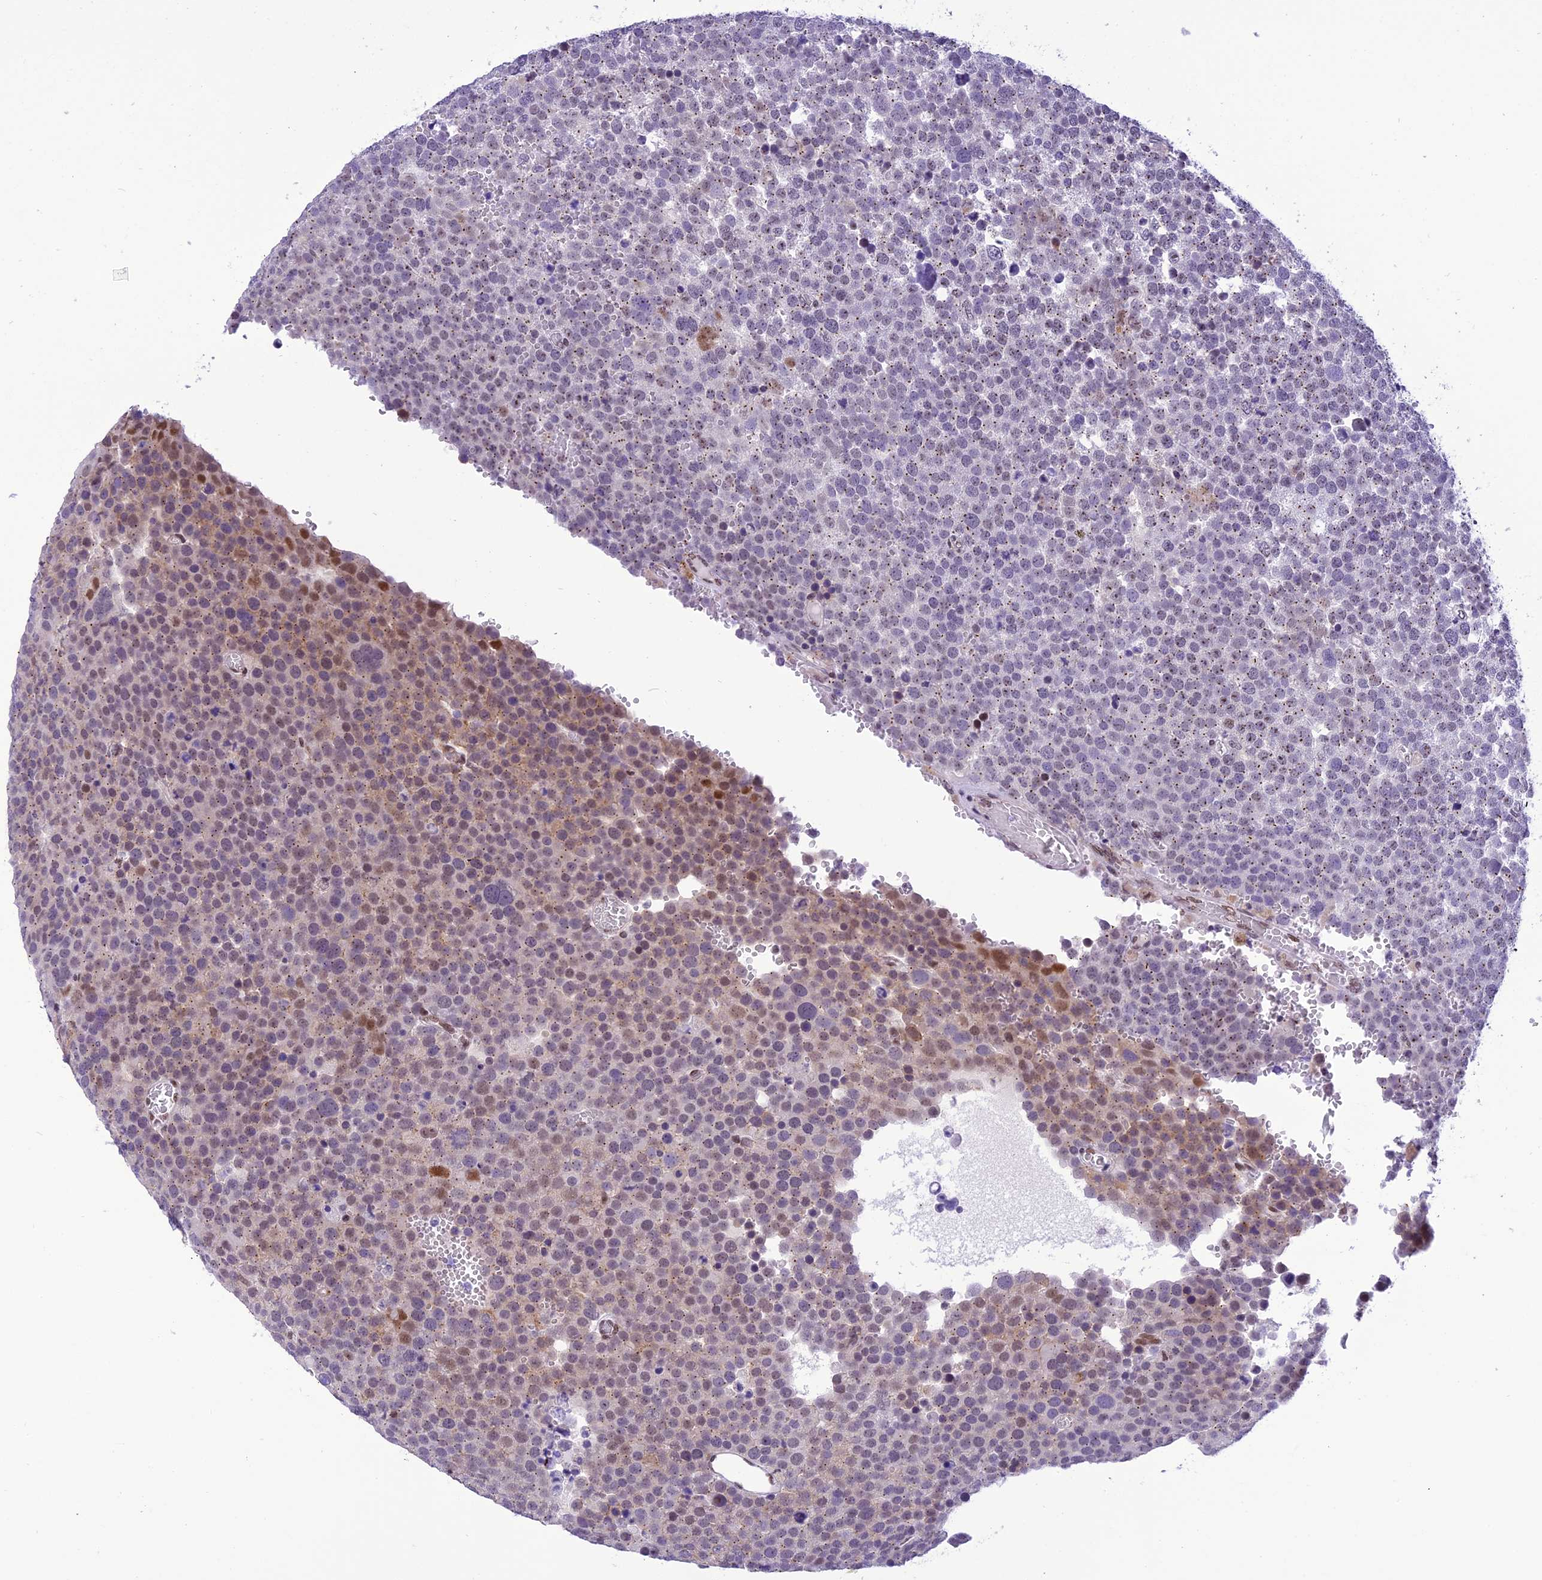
{"staining": {"intensity": "moderate", "quantity": "<25%", "location": "nuclear"}, "tissue": "testis cancer", "cell_type": "Tumor cells", "image_type": "cancer", "snomed": [{"axis": "morphology", "description": "Seminoma, NOS"}, {"axis": "topography", "description": "Testis"}], "caption": "Human testis seminoma stained with a brown dye demonstrates moderate nuclear positive expression in approximately <25% of tumor cells.", "gene": "IRF2BP1", "patient": {"sex": "male", "age": 71}}